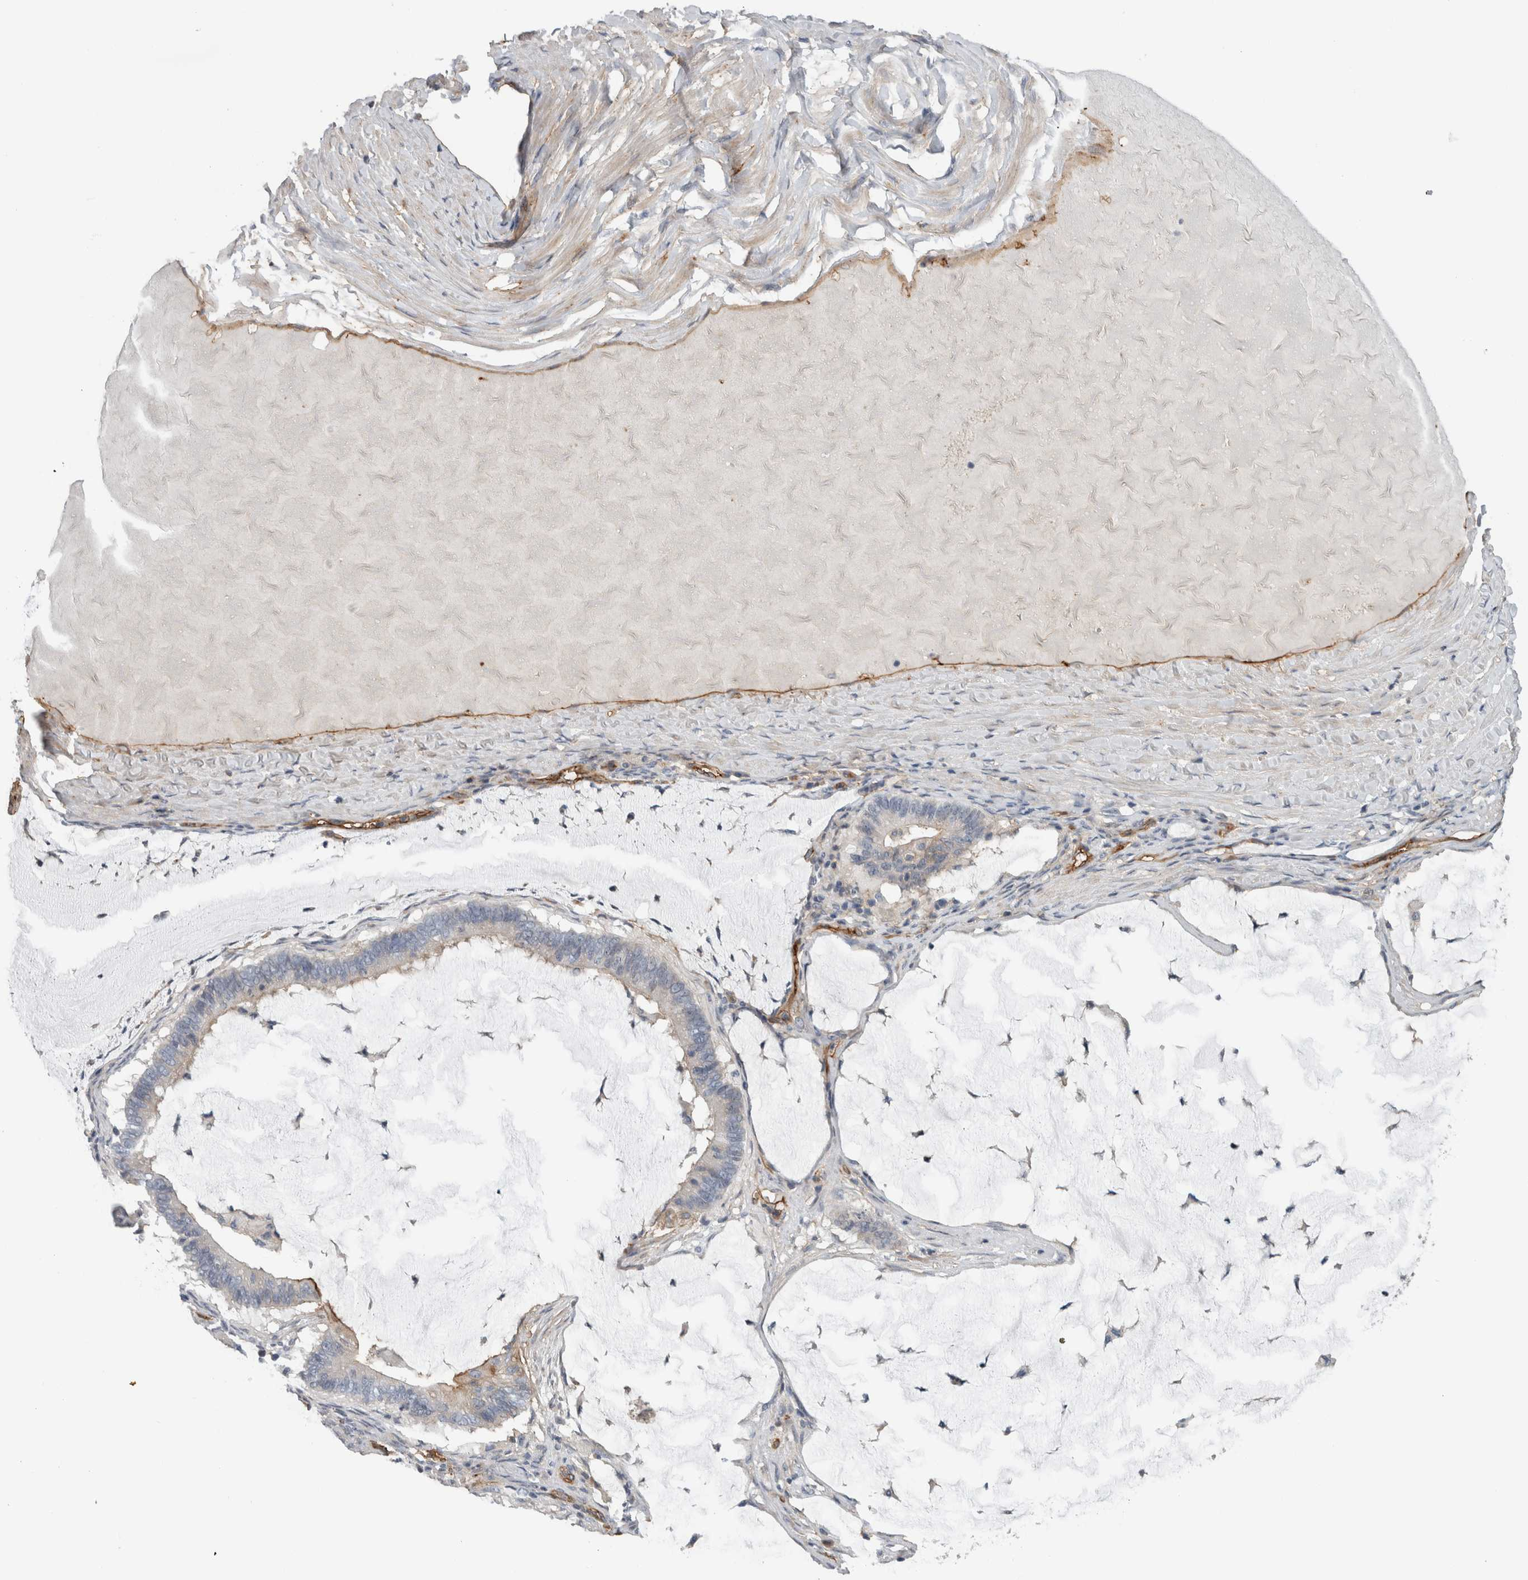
{"staining": {"intensity": "weak", "quantity": "25%-75%", "location": "cytoplasmic/membranous"}, "tissue": "ovarian cancer", "cell_type": "Tumor cells", "image_type": "cancer", "snomed": [{"axis": "morphology", "description": "Cystadenocarcinoma, mucinous, NOS"}, {"axis": "topography", "description": "Ovary"}], "caption": "Immunohistochemistry photomicrograph of human ovarian cancer (mucinous cystadenocarcinoma) stained for a protein (brown), which exhibits low levels of weak cytoplasmic/membranous staining in approximately 25%-75% of tumor cells.", "gene": "CD59", "patient": {"sex": "female", "age": 61}}